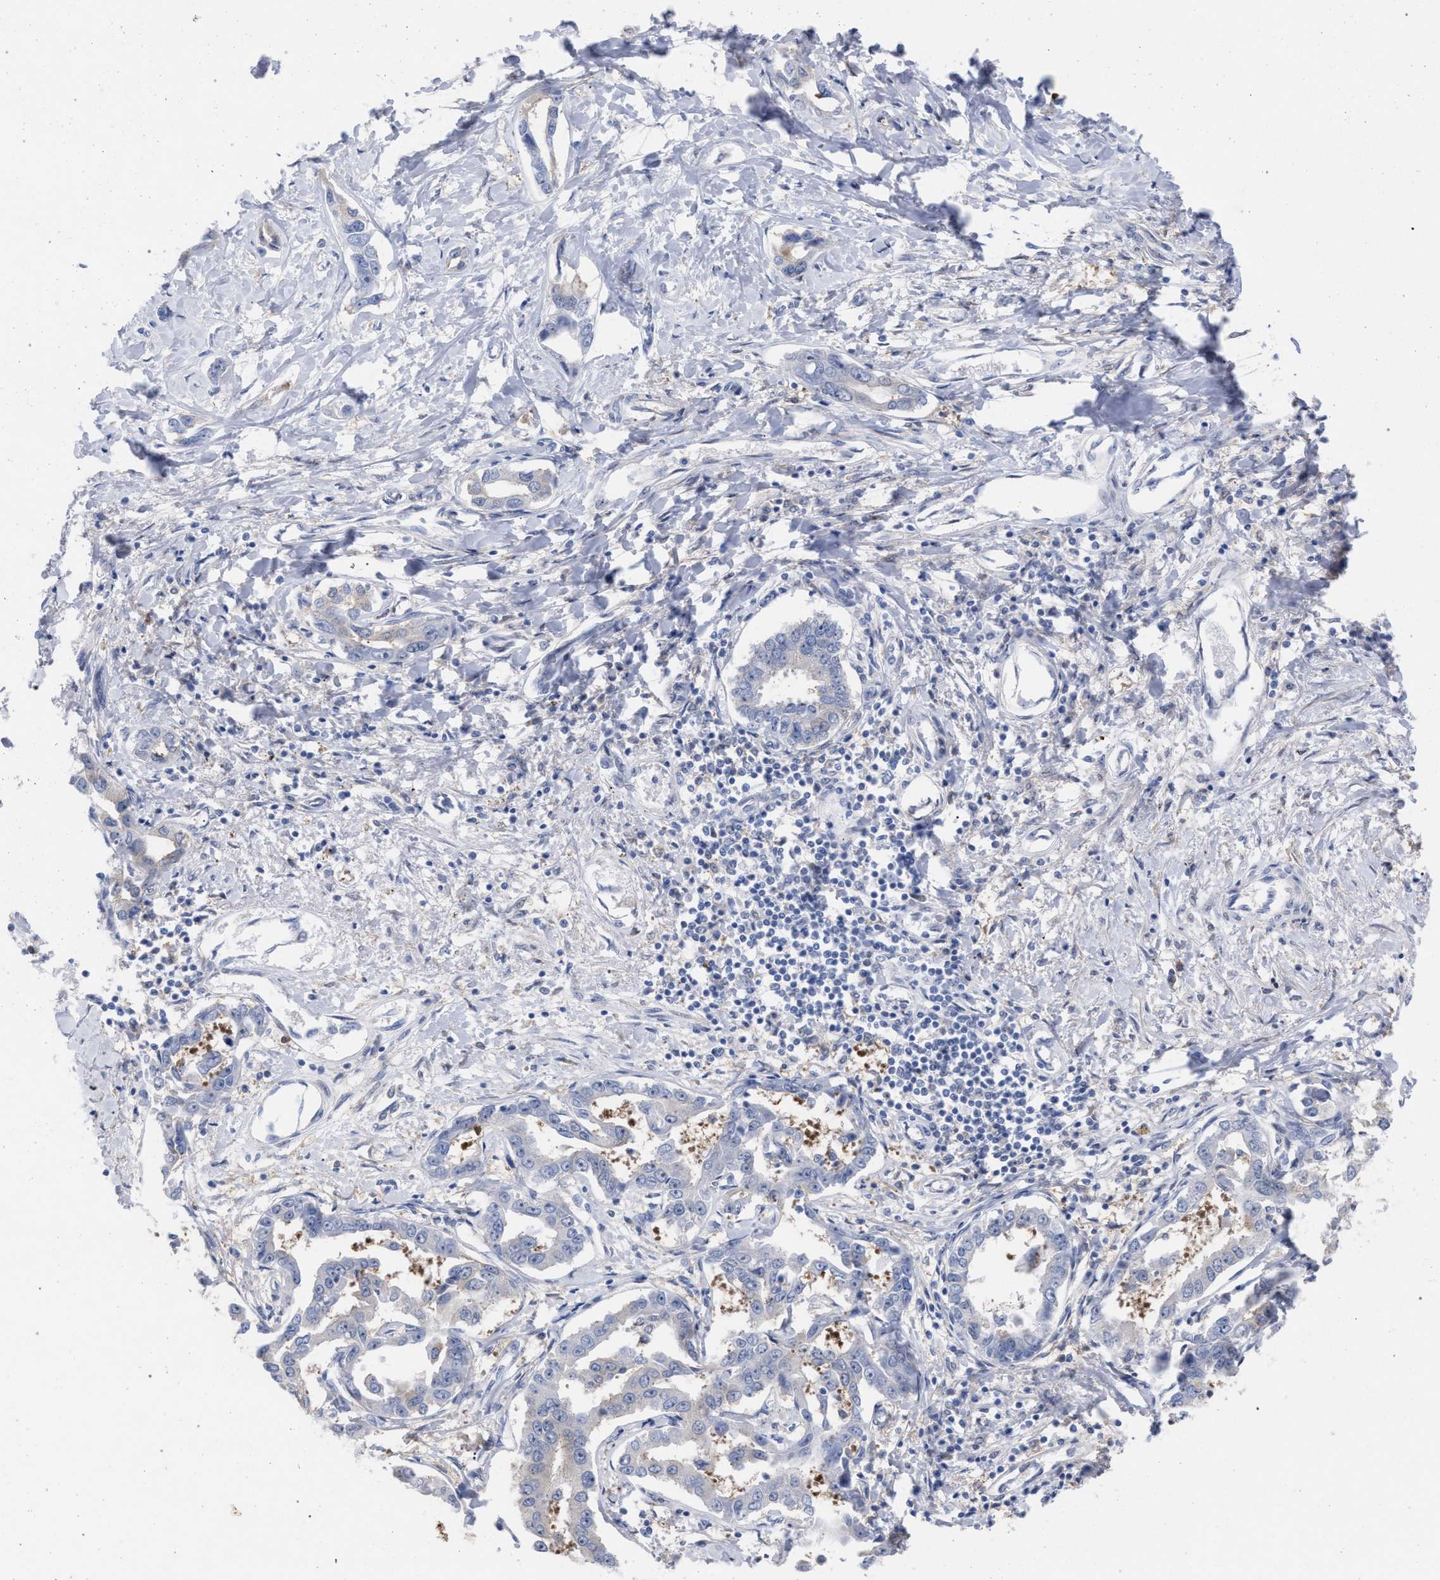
{"staining": {"intensity": "negative", "quantity": "none", "location": "none"}, "tissue": "liver cancer", "cell_type": "Tumor cells", "image_type": "cancer", "snomed": [{"axis": "morphology", "description": "Cholangiocarcinoma"}, {"axis": "topography", "description": "Liver"}], "caption": "This is an immunohistochemistry photomicrograph of human liver cholangiocarcinoma. There is no expression in tumor cells.", "gene": "FHOD3", "patient": {"sex": "male", "age": 59}}